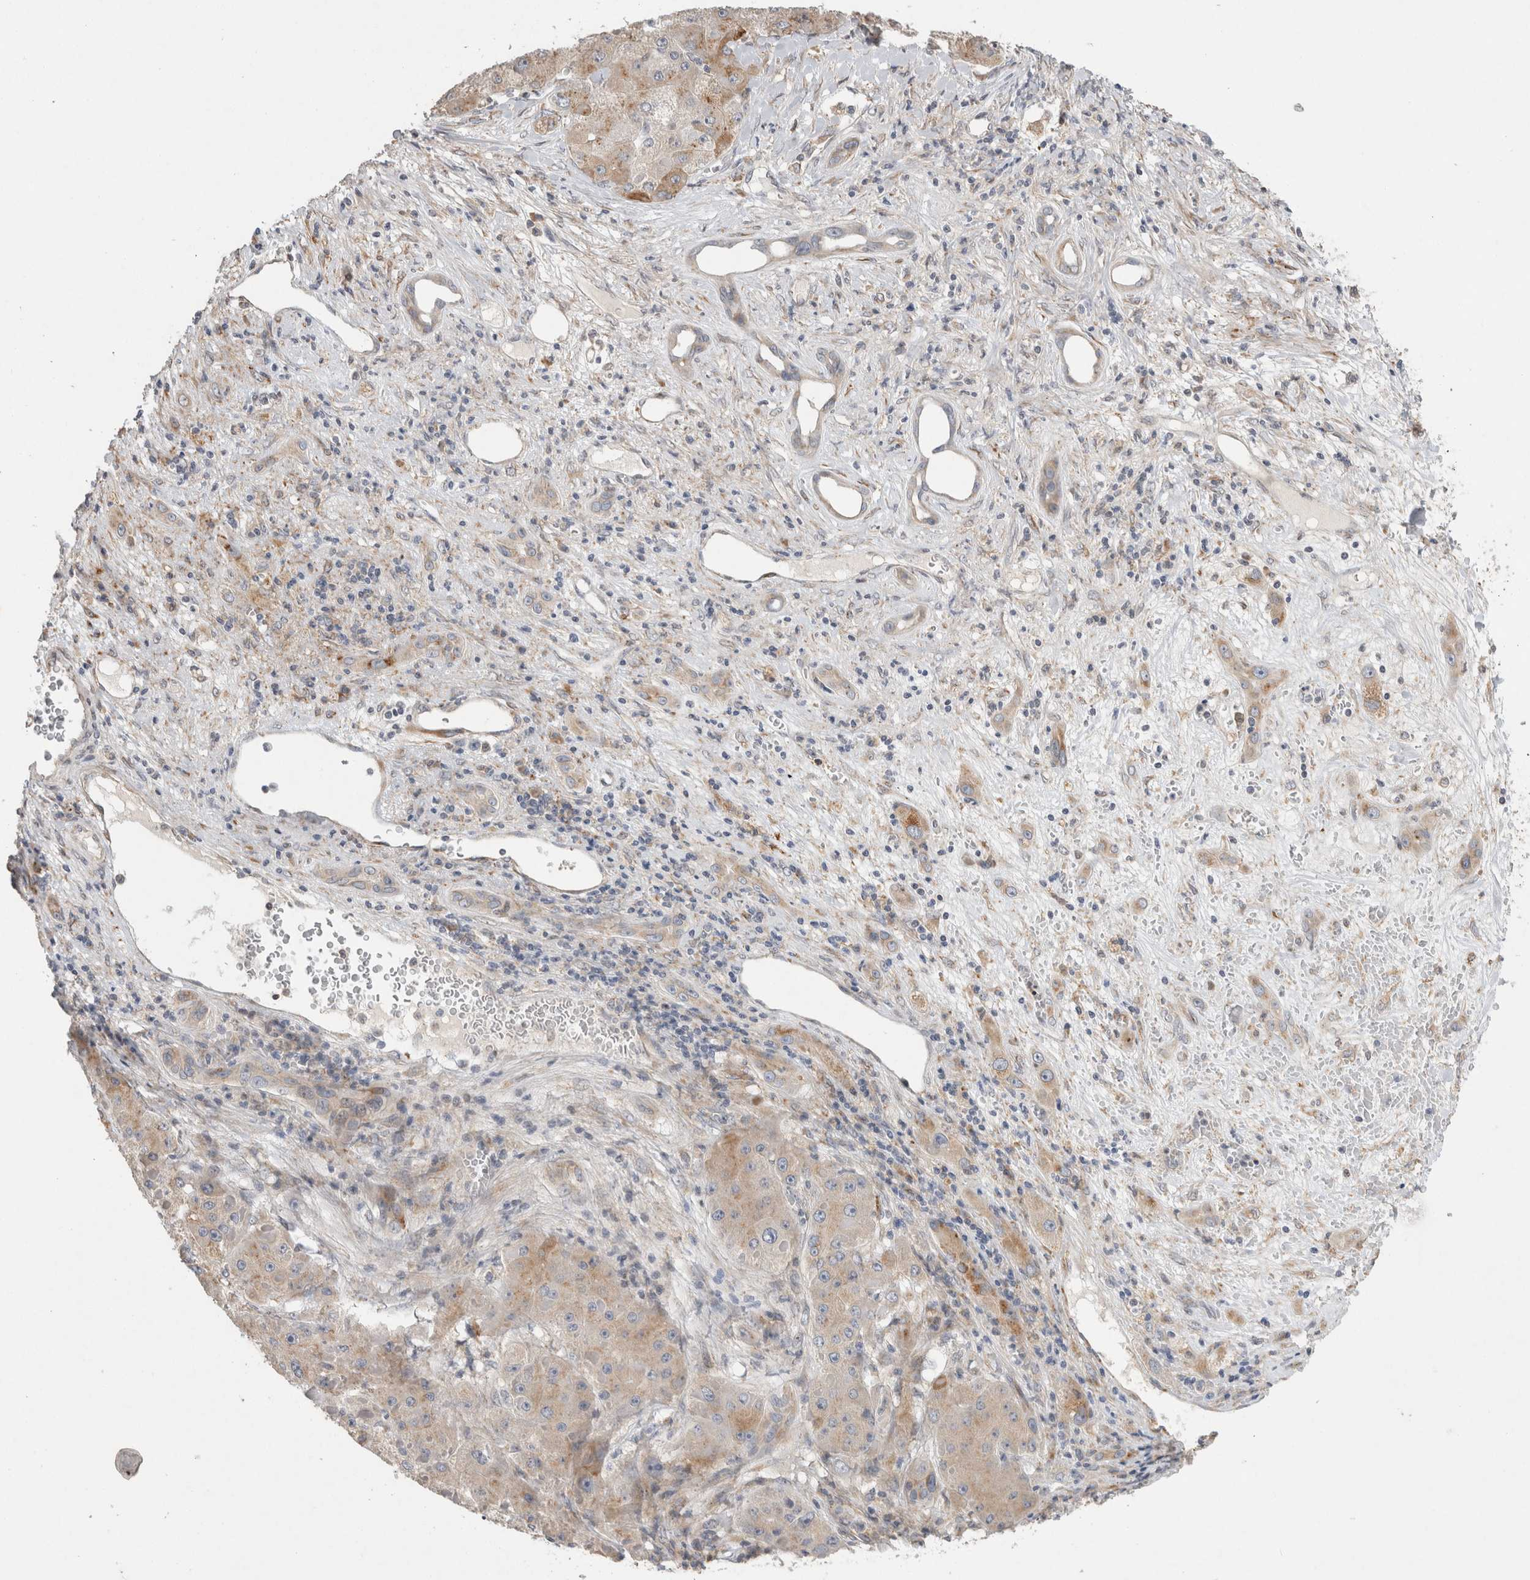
{"staining": {"intensity": "weak", "quantity": "25%-75%", "location": "cytoplasmic/membranous"}, "tissue": "liver cancer", "cell_type": "Tumor cells", "image_type": "cancer", "snomed": [{"axis": "morphology", "description": "Carcinoma, Hepatocellular, NOS"}, {"axis": "topography", "description": "Liver"}], "caption": "Immunohistochemistry photomicrograph of liver cancer (hepatocellular carcinoma) stained for a protein (brown), which exhibits low levels of weak cytoplasmic/membranous positivity in approximately 25%-75% of tumor cells.", "gene": "TRMT9B", "patient": {"sex": "female", "age": 73}}